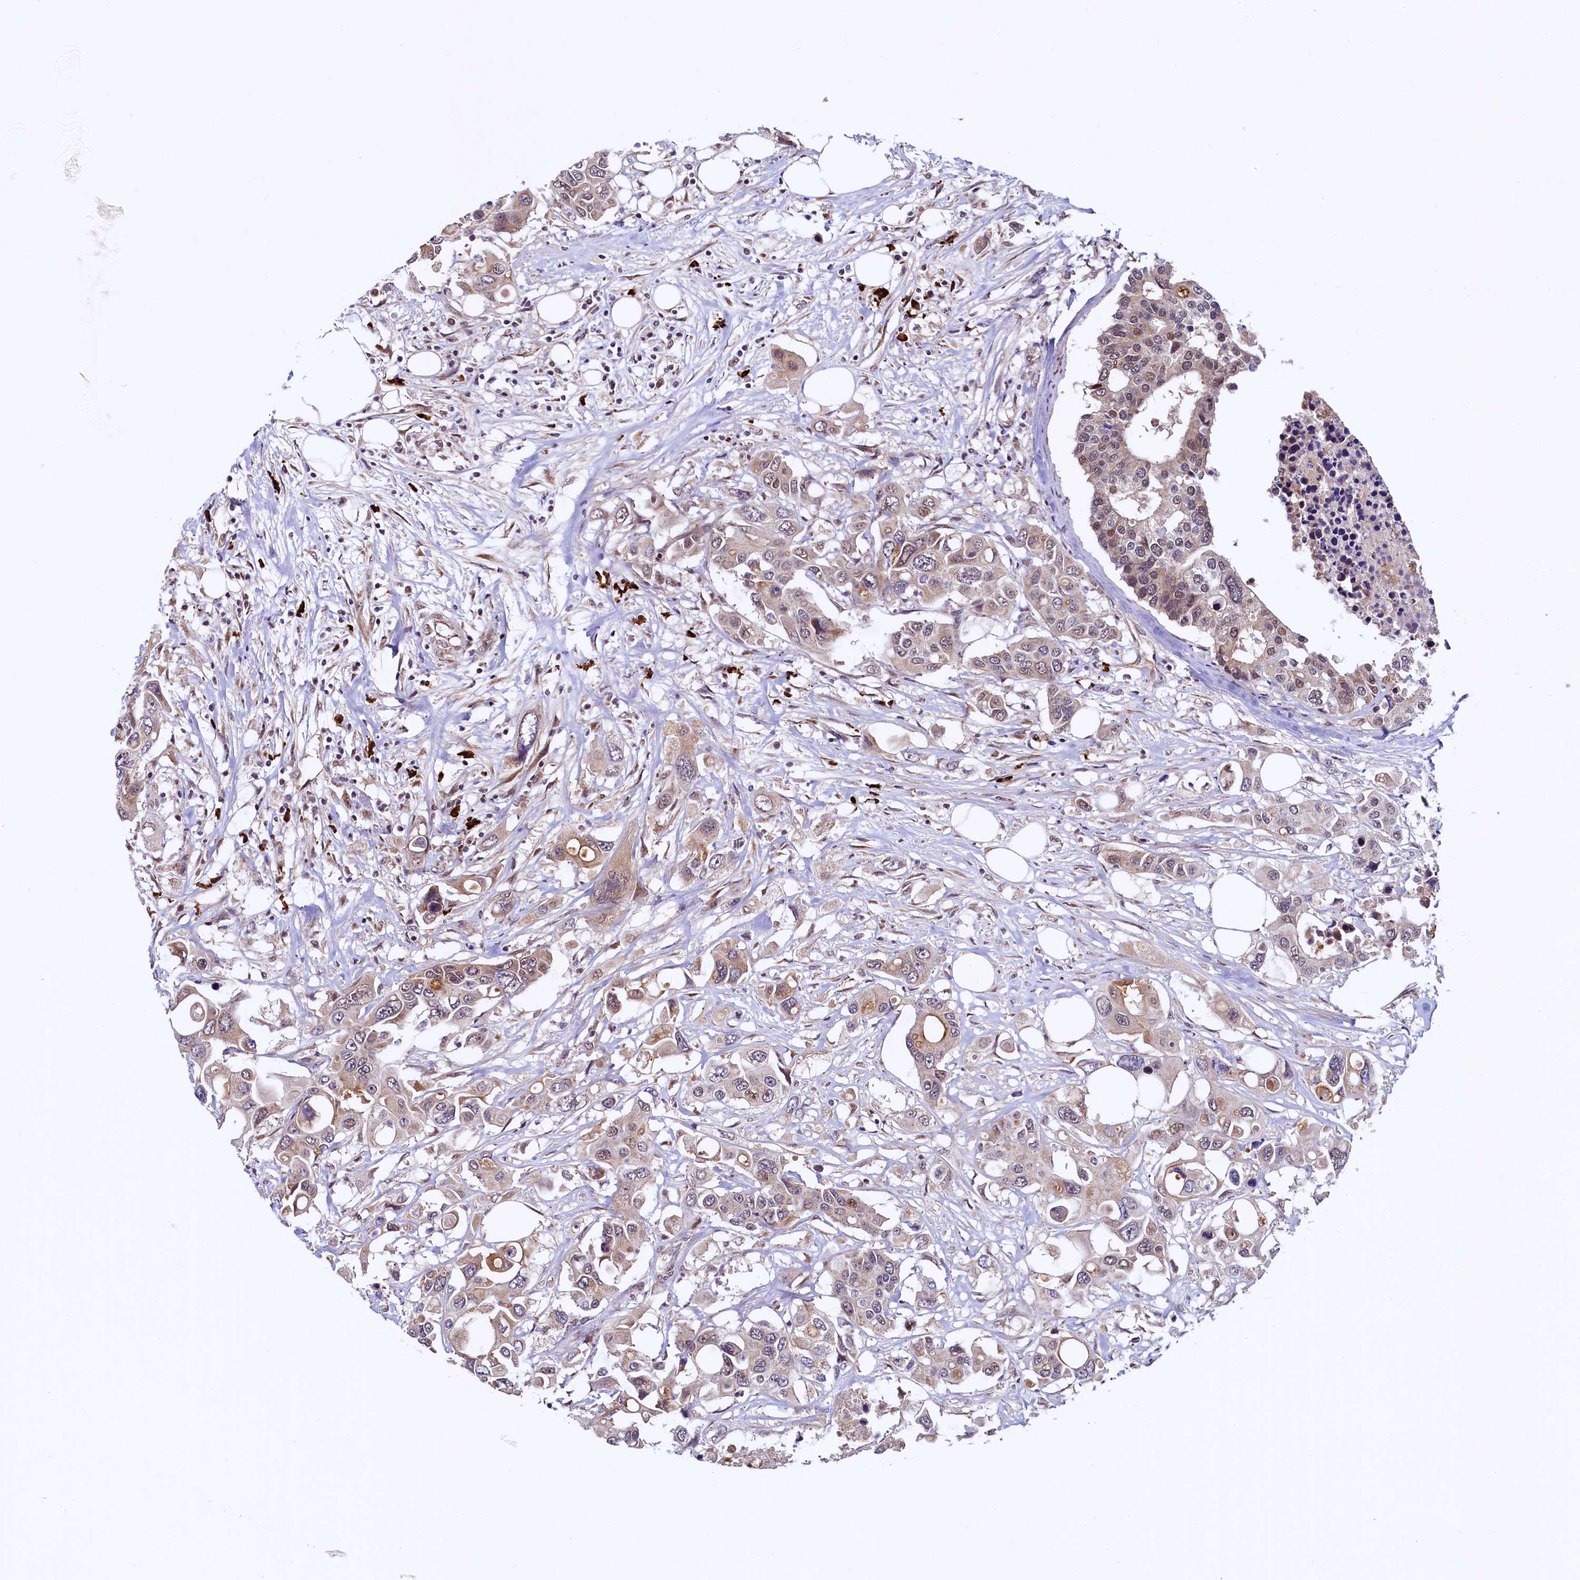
{"staining": {"intensity": "moderate", "quantity": ">75%", "location": "cytoplasmic/membranous,nuclear"}, "tissue": "colorectal cancer", "cell_type": "Tumor cells", "image_type": "cancer", "snomed": [{"axis": "morphology", "description": "Adenocarcinoma, NOS"}, {"axis": "topography", "description": "Colon"}], "caption": "Brown immunohistochemical staining in human colorectal adenocarcinoma shows moderate cytoplasmic/membranous and nuclear positivity in about >75% of tumor cells.", "gene": "RBFA", "patient": {"sex": "male", "age": 77}}